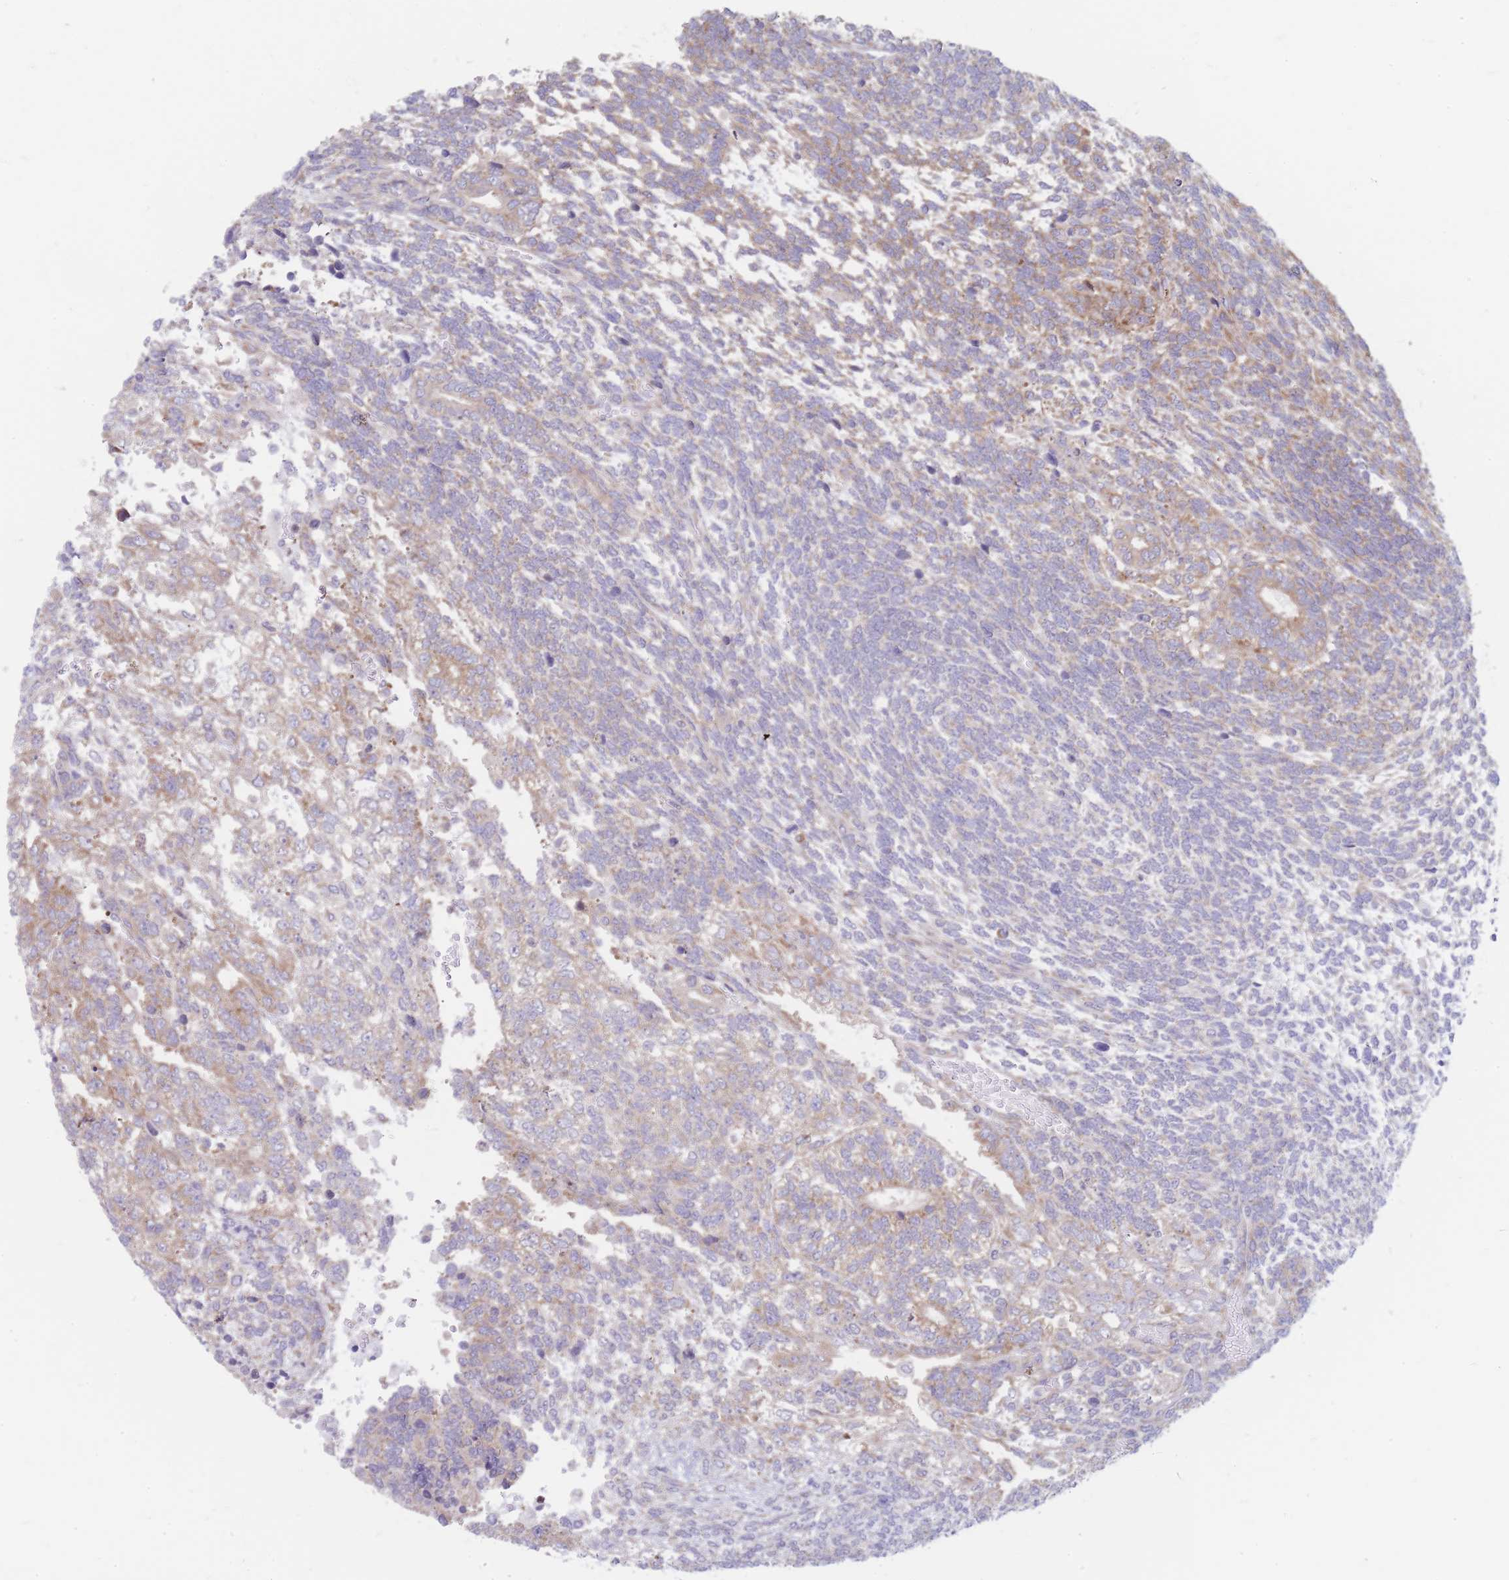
{"staining": {"intensity": "moderate", "quantity": "25%-75%", "location": "cytoplasmic/membranous"}, "tissue": "testis cancer", "cell_type": "Tumor cells", "image_type": "cancer", "snomed": [{"axis": "morphology", "description": "Carcinoma, Embryonal, NOS"}, {"axis": "topography", "description": "Testis"}], "caption": "There is medium levels of moderate cytoplasmic/membranous expression in tumor cells of embryonal carcinoma (testis), as demonstrated by immunohistochemical staining (brown color).", "gene": "RPL8", "patient": {"sex": "male", "age": 23}}